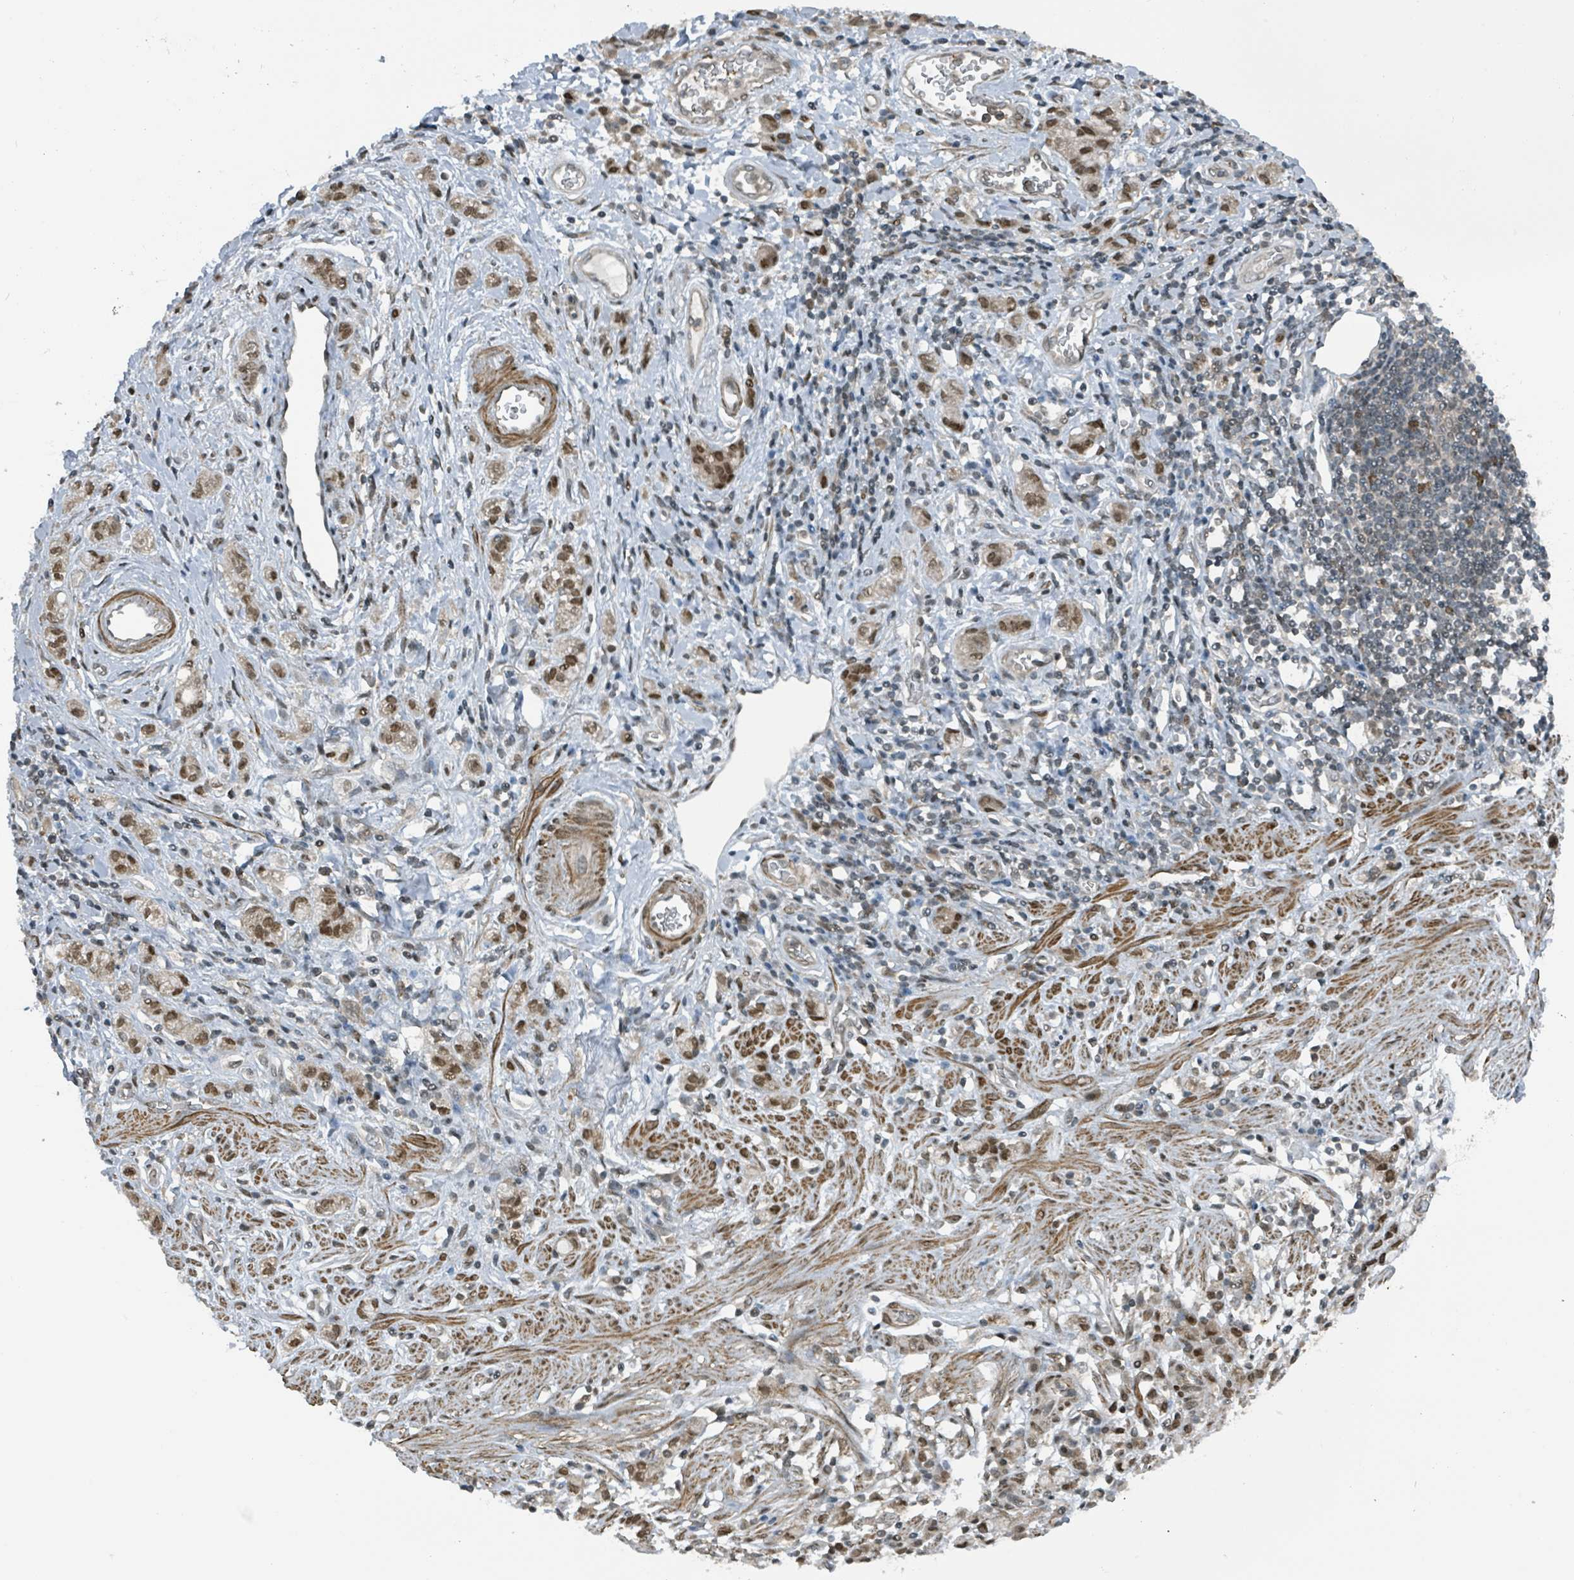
{"staining": {"intensity": "moderate", "quantity": ">75%", "location": "nuclear"}, "tissue": "stomach cancer", "cell_type": "Tumor cells", "image_type": "cancer", "snomed": [{"axis": "morphology", "description": "Adenocarcinoma, NOS"}, {"axis": "topography", "description": "Stomach"}], "caption": "This is a micrograph of immunohistochemistry (IHC) staining of adenocarcinoma (stomach), which shows moderate positivity in the nuclear of tumor cells.", "gene": "PHIP", "patient": {"sex": "male", "age": 77}}